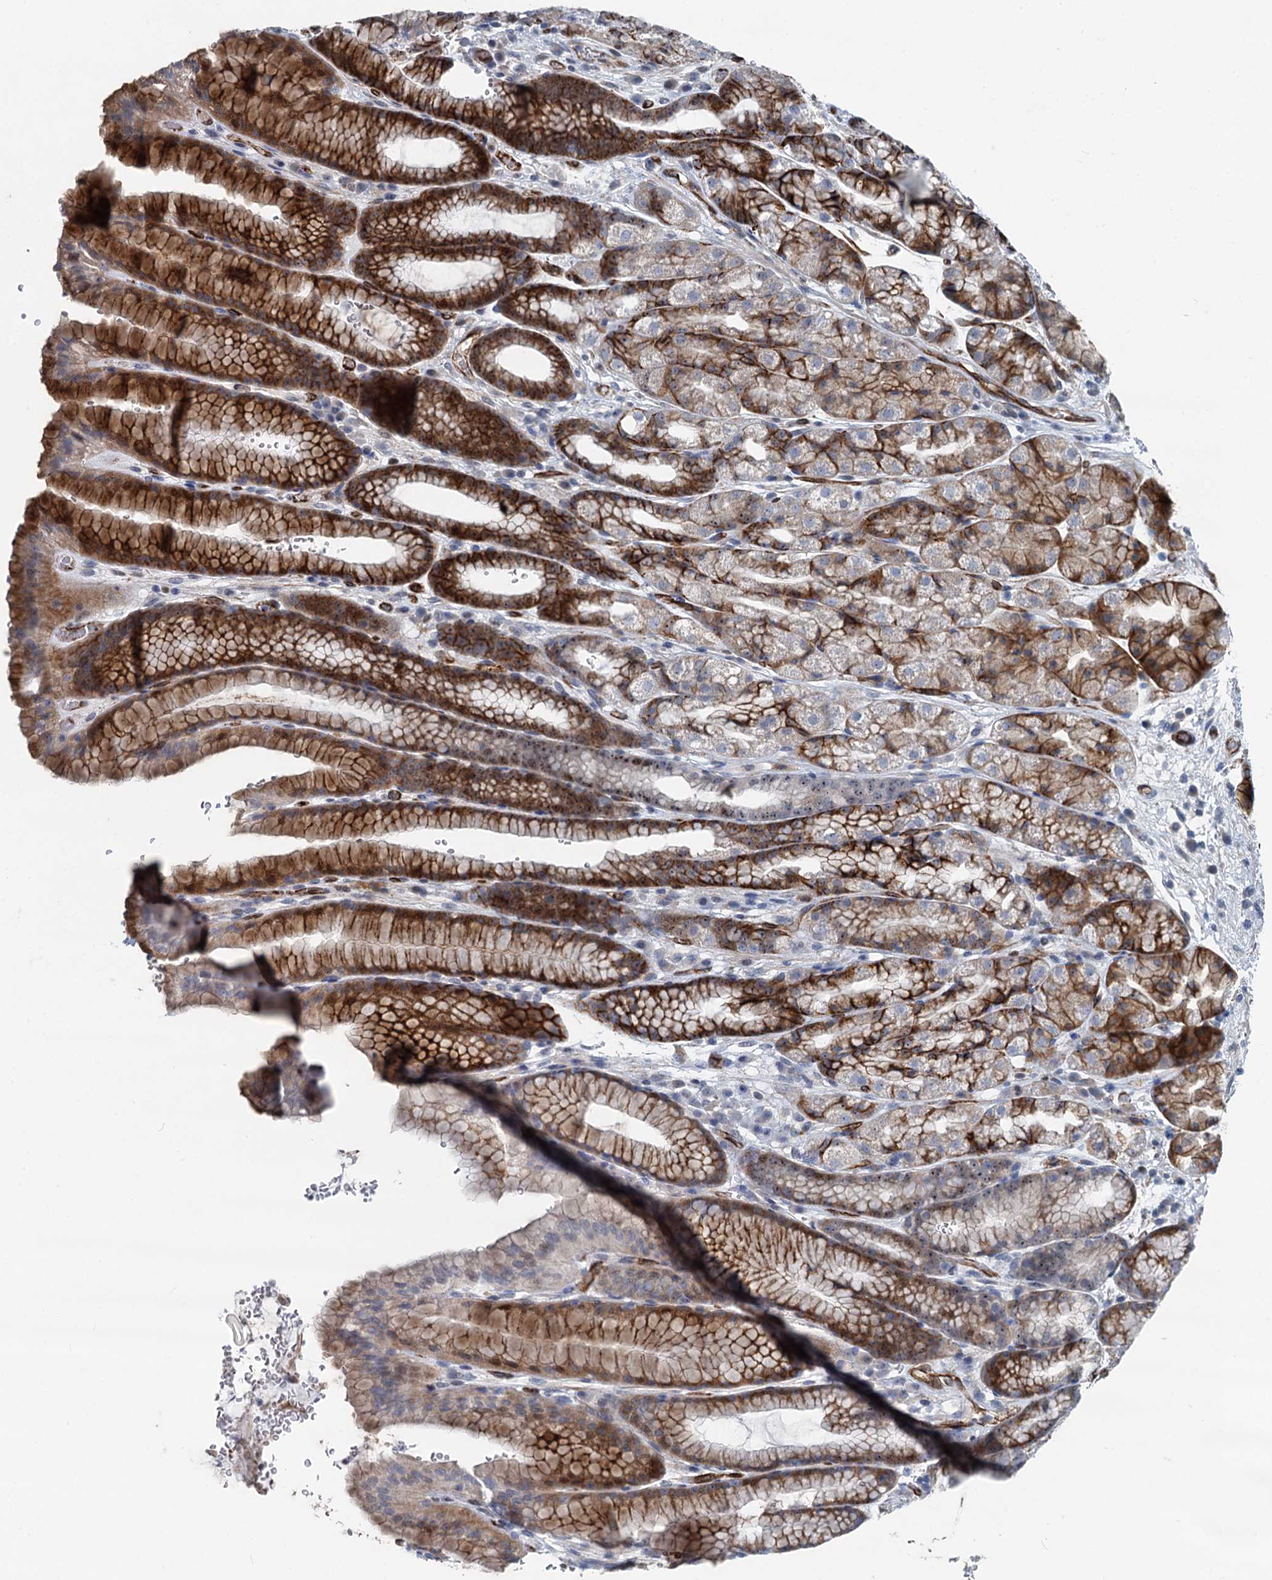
{"staining": {"intensity": "strong", "quantity": ">75%", "location": "cytoplasmic/membranous,nuclear"}, "tissue": "stomach", "cell_type": "Glandular cells", "image_type": "normal", "snomed": [{"axis": "morphology", "description": "Normal tissue, NOS"}, {"axis": "morphology", "description": "Adenocarcinoma, NOS"}, {"axis": "topography", "description": "Stomach"}], "caption": "About >75% of glandular cells in unremarkable human stomach reveal strong cytoplasmic/membranous,nuclear protein expression as visualized by brown immunohistochemical staining.", "gene": "ASXL3", "patient": {"sex": "male", "age": 57}}